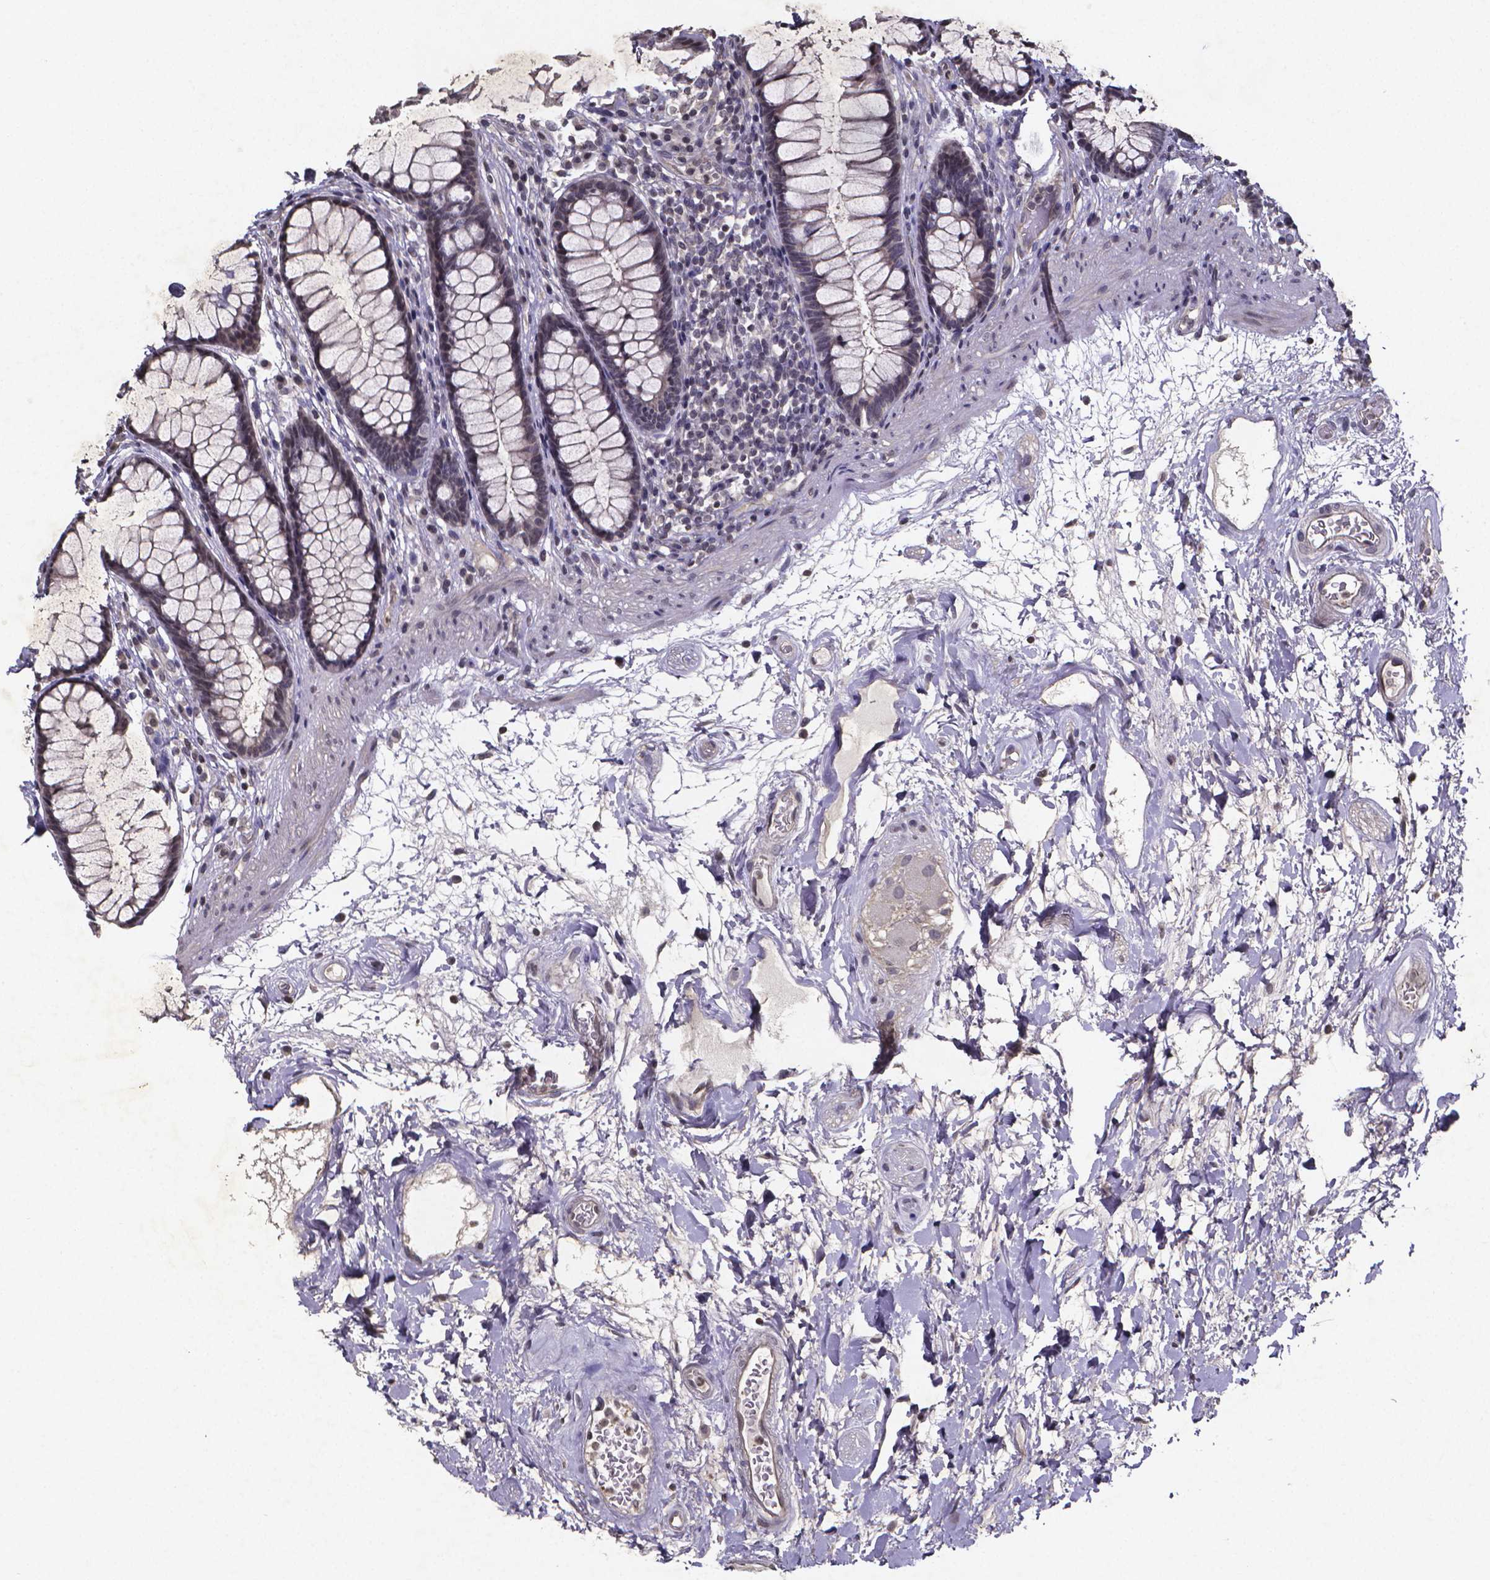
{"staining": {"intensity": "negative", "quantity": "none", "location": "none"}, "tissue": "rectum", "cell_type": "Glandular cells", "image_type": "normal", "snomed": [{"axis": "morphology", "description": "Normal tissue, NOS"}, {"axis": "topography", "description": "Rectum"}], "caption": "This is an IHC photomicrograph of unremarkable rectum. There is no positivity in glandular cells.", "gene": "TP73", "patient": {"sex": "male", "age": 72}}